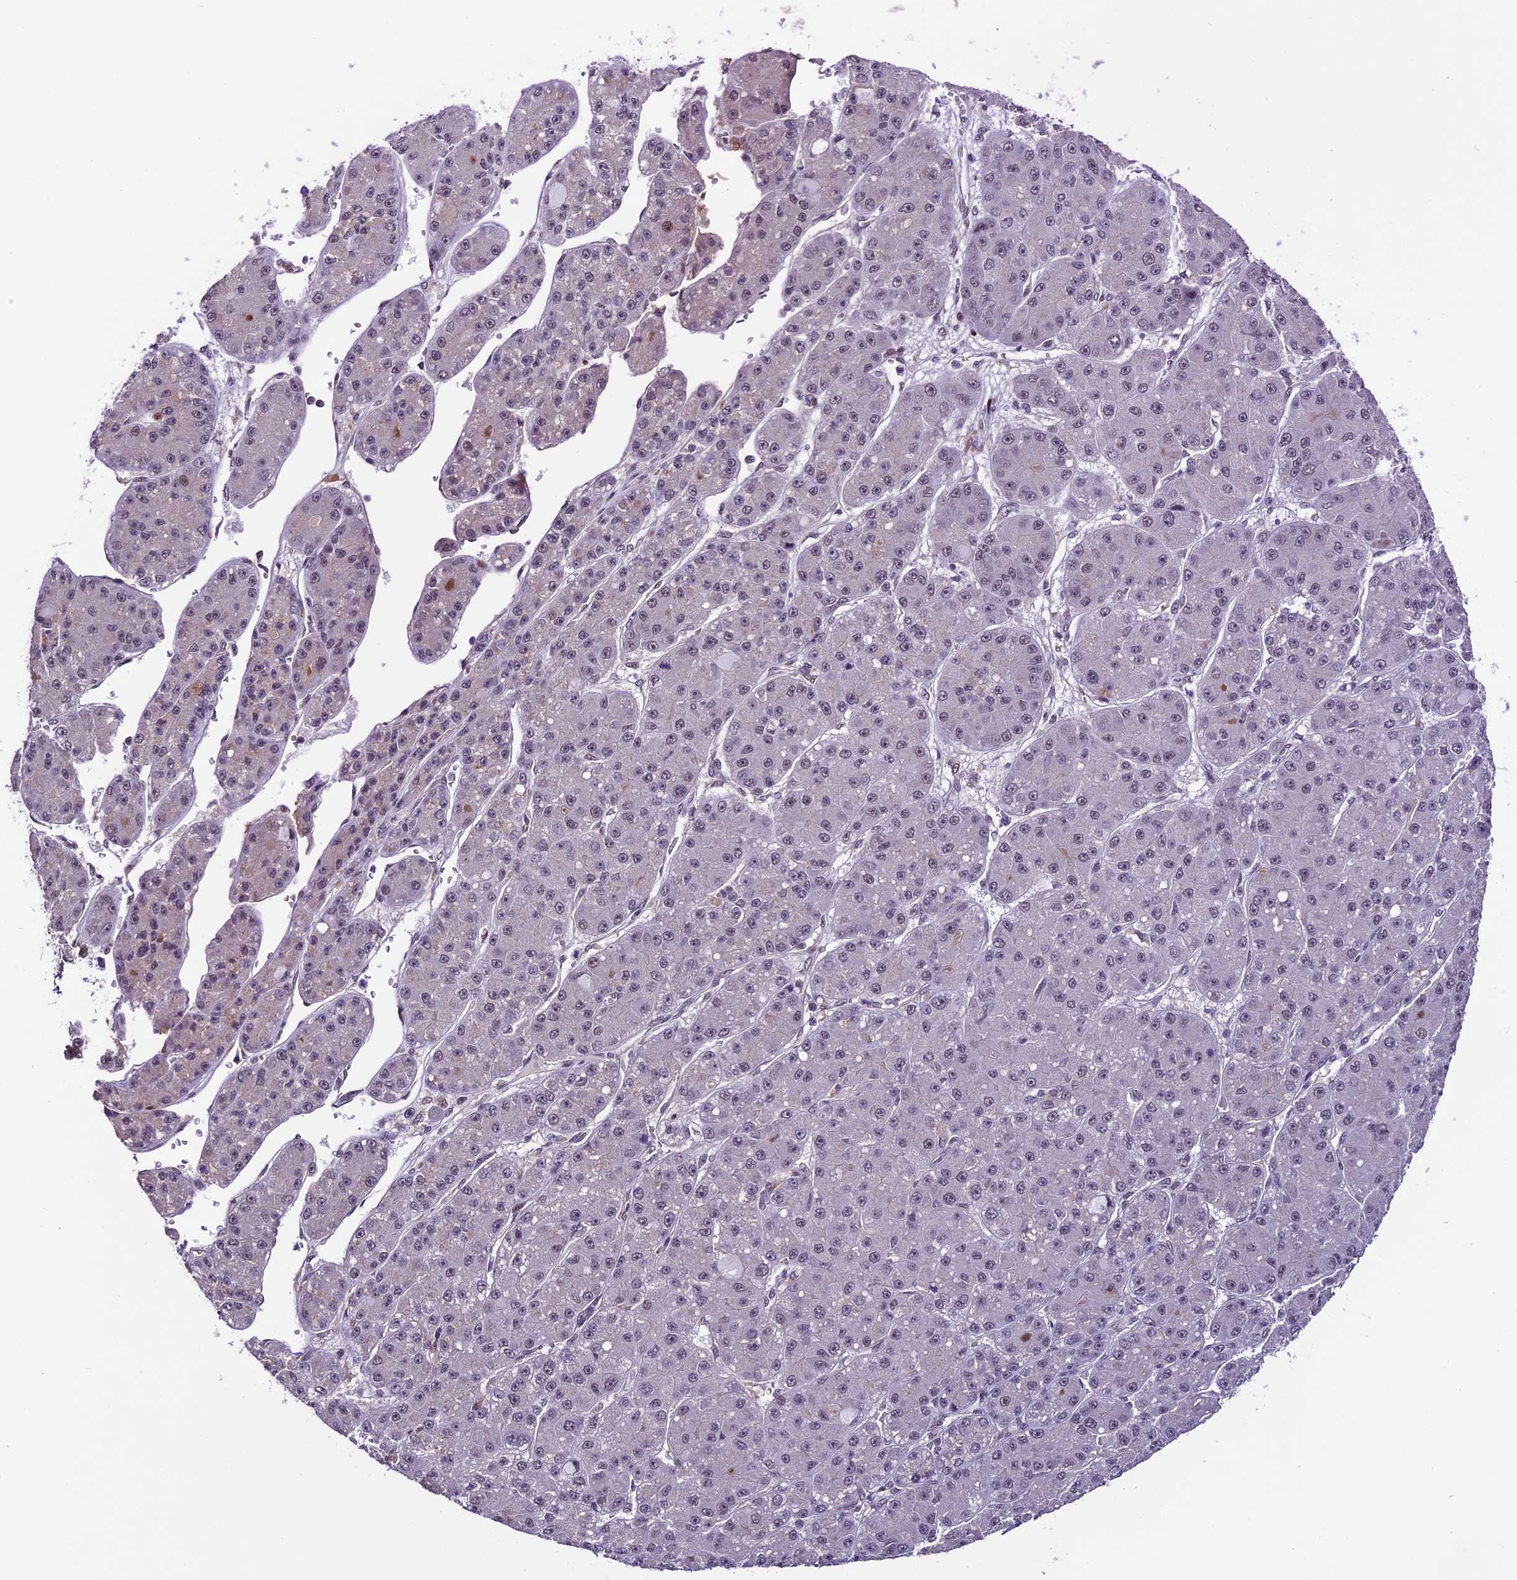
{"staining": {"intensity": "weak", "quantity": "25%-75%", "location": "nuclear"}, "tissue": "liver cancer", "cell_type": "Tumor cells", "image_type": "cancer", "snomed": [{"axis": "morphology", "description": "Carcinoma, Hepatocellular, NOS"}, {"axis": "topography", "description": "Liver"}], "caption": "Protein expression analysis of liver cancer demonstrates weak nuclear expression in approximately 25%-75% of tumor cells.", "gene": "TCP11L2", "patient": {"sex": "male", "age": 67}}